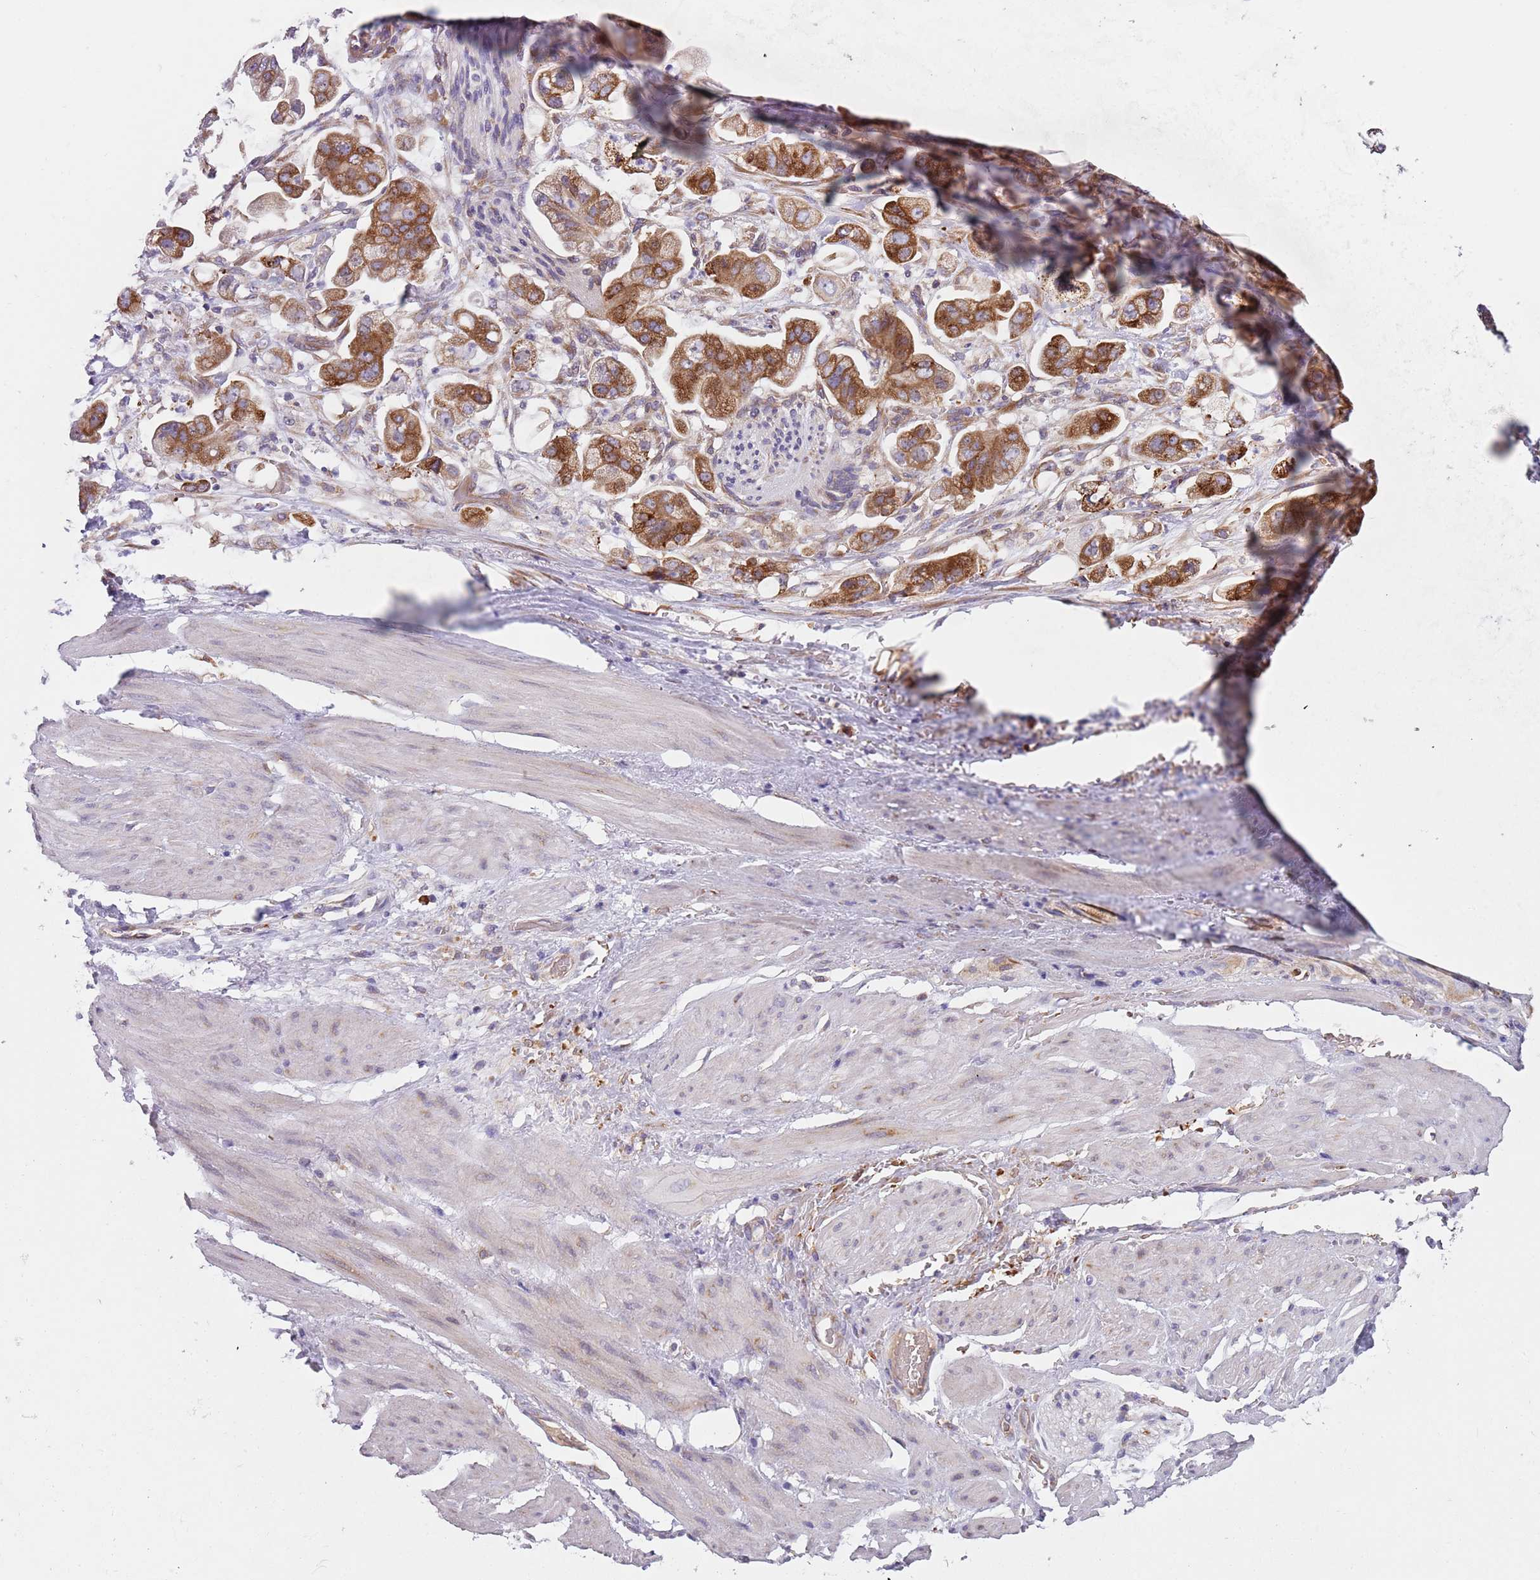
{"staining": {"intensity": "strong", "quantity": ">75%", "location": "cytoplasmic/membranous"}, "tissue": "stomach cancer", "cell_type": "Tumor cells", "image_type": "cancer", "snomed": [{"axis": "morphology", "description": "Adenocarcinoma, NOS"}, {"axis": "topography", "description": "Stomach"}], "caption": "Approximately >75% of tumor cells in stomach adenocarcinoma exhibit strong cytoplasmic/membranous protein staining as visualized by brown immunohistochemical staining.", "gene": "VWCE", "patient": {"sex": "male", "age": 62}}